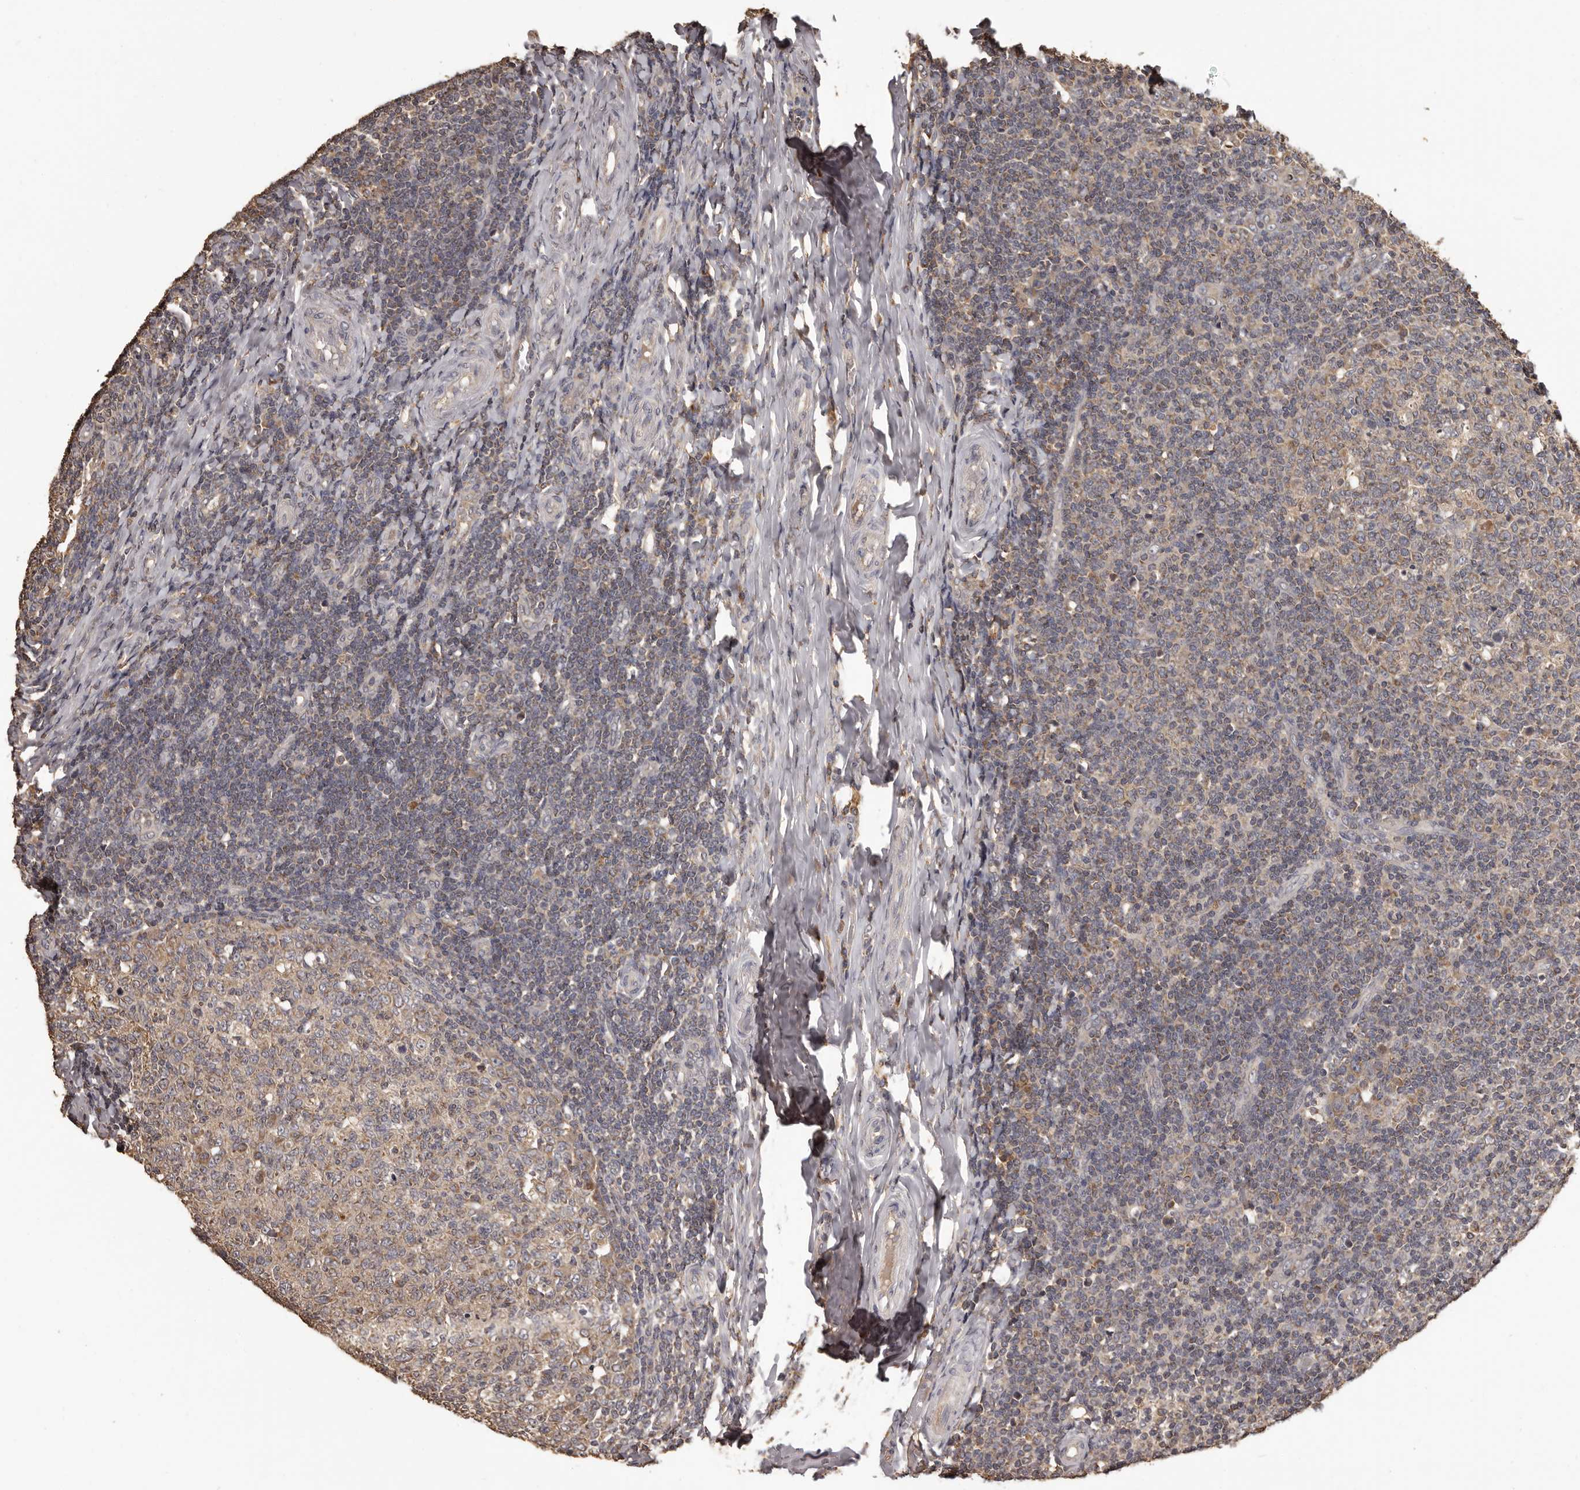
{"staining": {"intensity": "moderate", "quantity": ">75%", "location": "cytoplasmic/membranous"}, "tissue": "tonsil", "cell_type": "Germinal center cells", "image_type": "normal", "snomed": [{"axis": "morphology", "description": "Normal tissue, NOS"}, {"axis": "topography", "description": "Tonsil"}], "caption": "IHC photomicrograph of benign tonsil stained for a protein (brown), which exhibits medium levels of moderate cytoplasmic/membranous expression in about >75% of germinal center cells.", "gene": "MGAT5", "patient": {"sex": "female", "age": 19}}